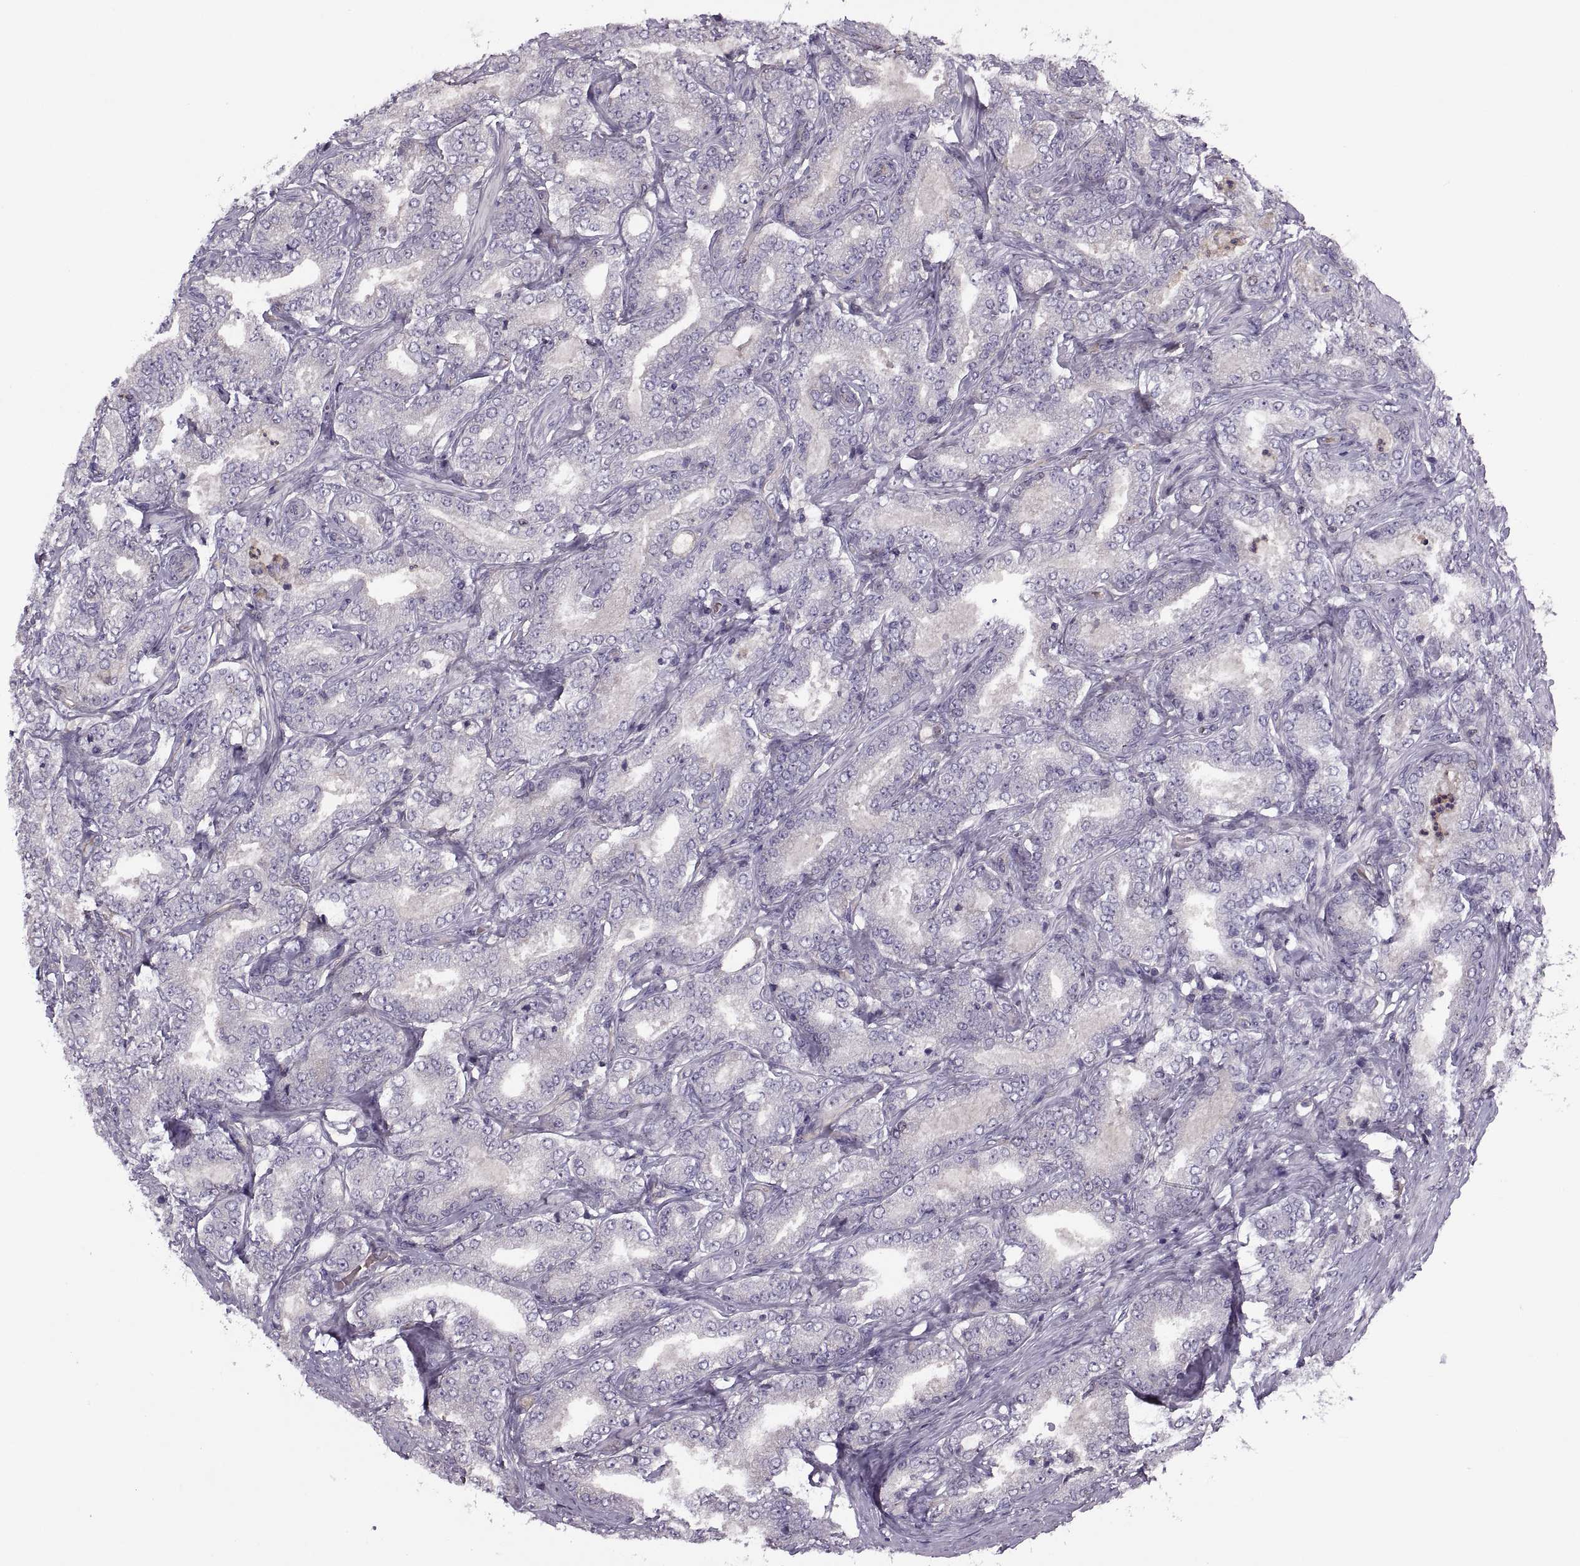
{"staining": {"intensity": "negative", "quantity": "none", "location": "none"}, "tissue": "prostate cancer", "cell_type": "Tumor cells", "image_type": "cancer", "snomed": [{"axis": "morphology", "description": "Adenocarcinoma, NOS"}, {"axis": "topography", "description": "Prostate"}], "caption": "Immunohistochemistry (IHC) of human prostate cancer (adenocarcinoma) reveals no staining in tumor cells.", "gene": "SLC2A3", "patient": {"sex": "male", "age": 64}}